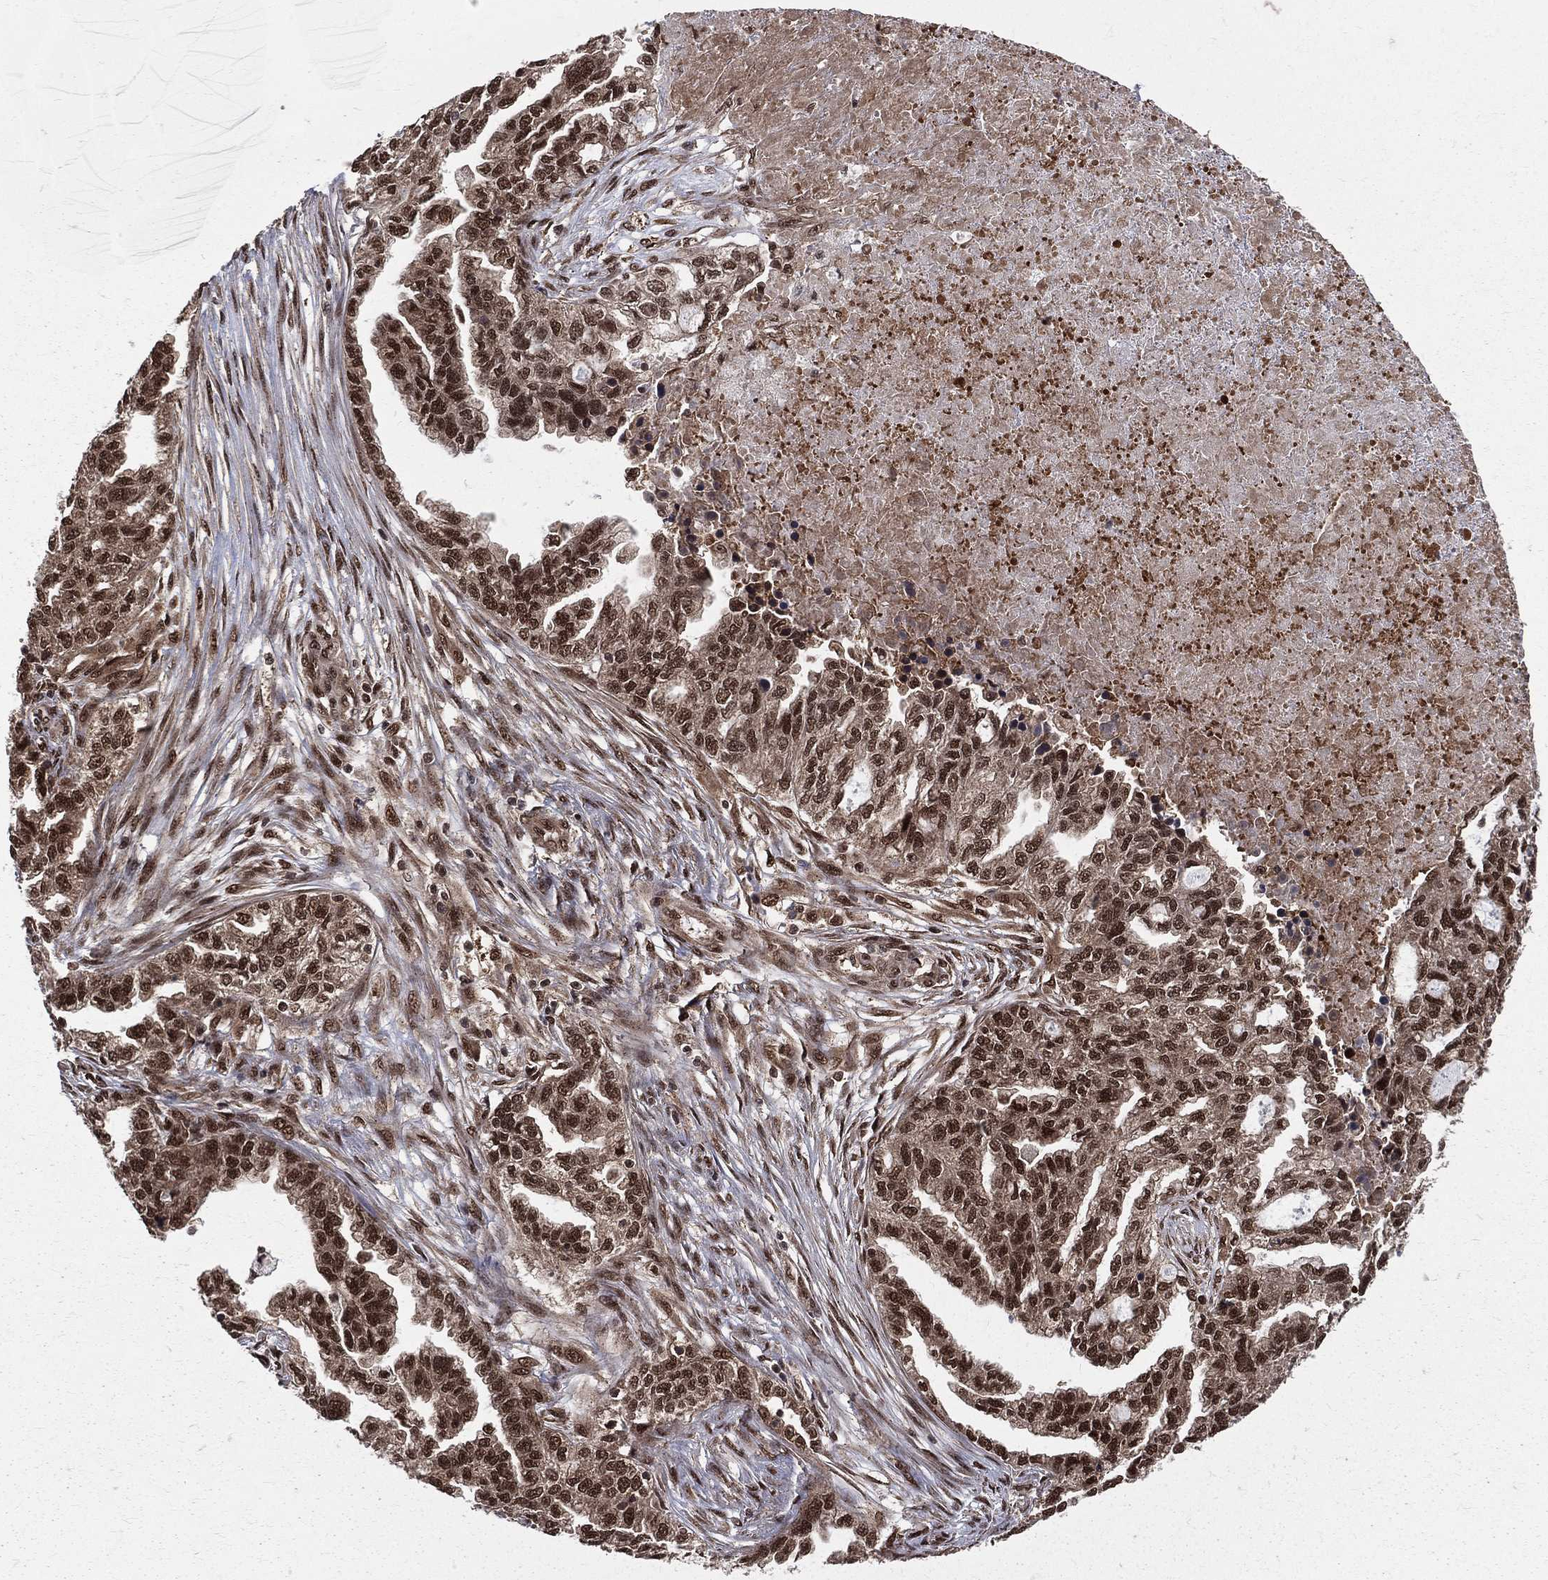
{"staining": {"intensity": "moderate", "quantity": ">75%", "location": "cytoplasmic/membranous,nuclear"}, "tissue": "ovarian cancer", "cell_type": "Tumor cells", "image_type": "cancer", "snomed": [{"axis": "morphology", "description": "Cystadenocarcinoma, serous, NOS"}, {"axis": "topography", "description": "Ovary"}], "caption": "This photomicrograph shows immunohistochemistry (IHC) staining of human ovarian cancer (serous cystadenocarcinoma), with medium moderate cytoplasmic/membranous and nuclear staining in approximately >75% of tumor cells.", "gene": "COPS4", "patient": {"sex": "female", "age": 51}}